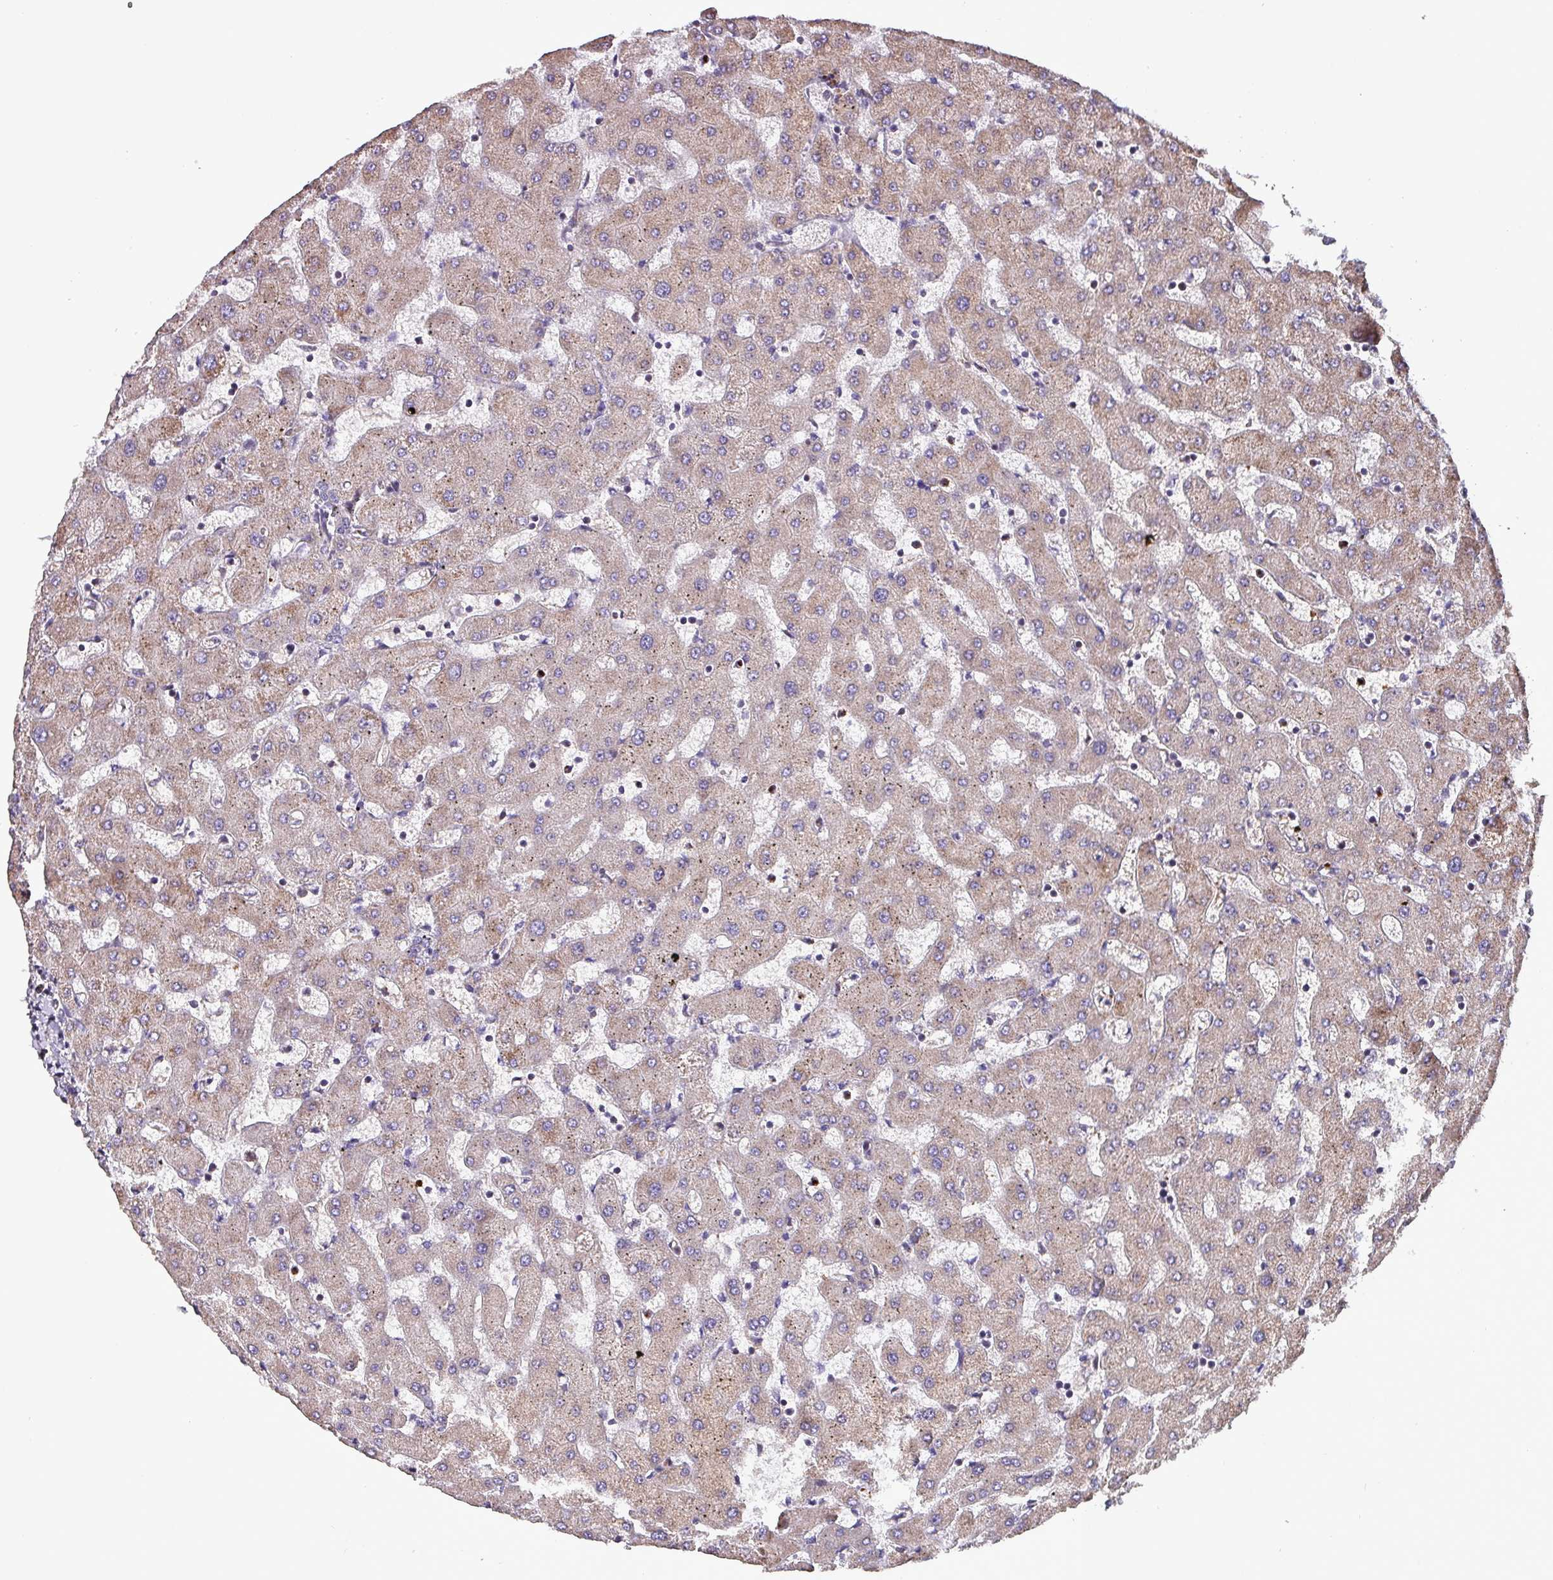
{"staining": {"intensity": "weak", "quantity": "<25%", "location": "cytoplasmic/membranous"}, "tissue": "liver", "cell_type": "Cholangiocytes", "image_type": "normal", "snomed": [{"axis": "morphology", "description": "Normal tissue, NOS"}, {"axis": "topography", "description": "Liver"}], "caption": "Liver was stained to show a protein in brown. There is no significant staining in cholangiocytes. The staining is performed using DAB brown chromogen with nuclei counter-stained in using hematoxylin.", "gene": "SCIN", "patient": {"sex": "female", "age": 63}}